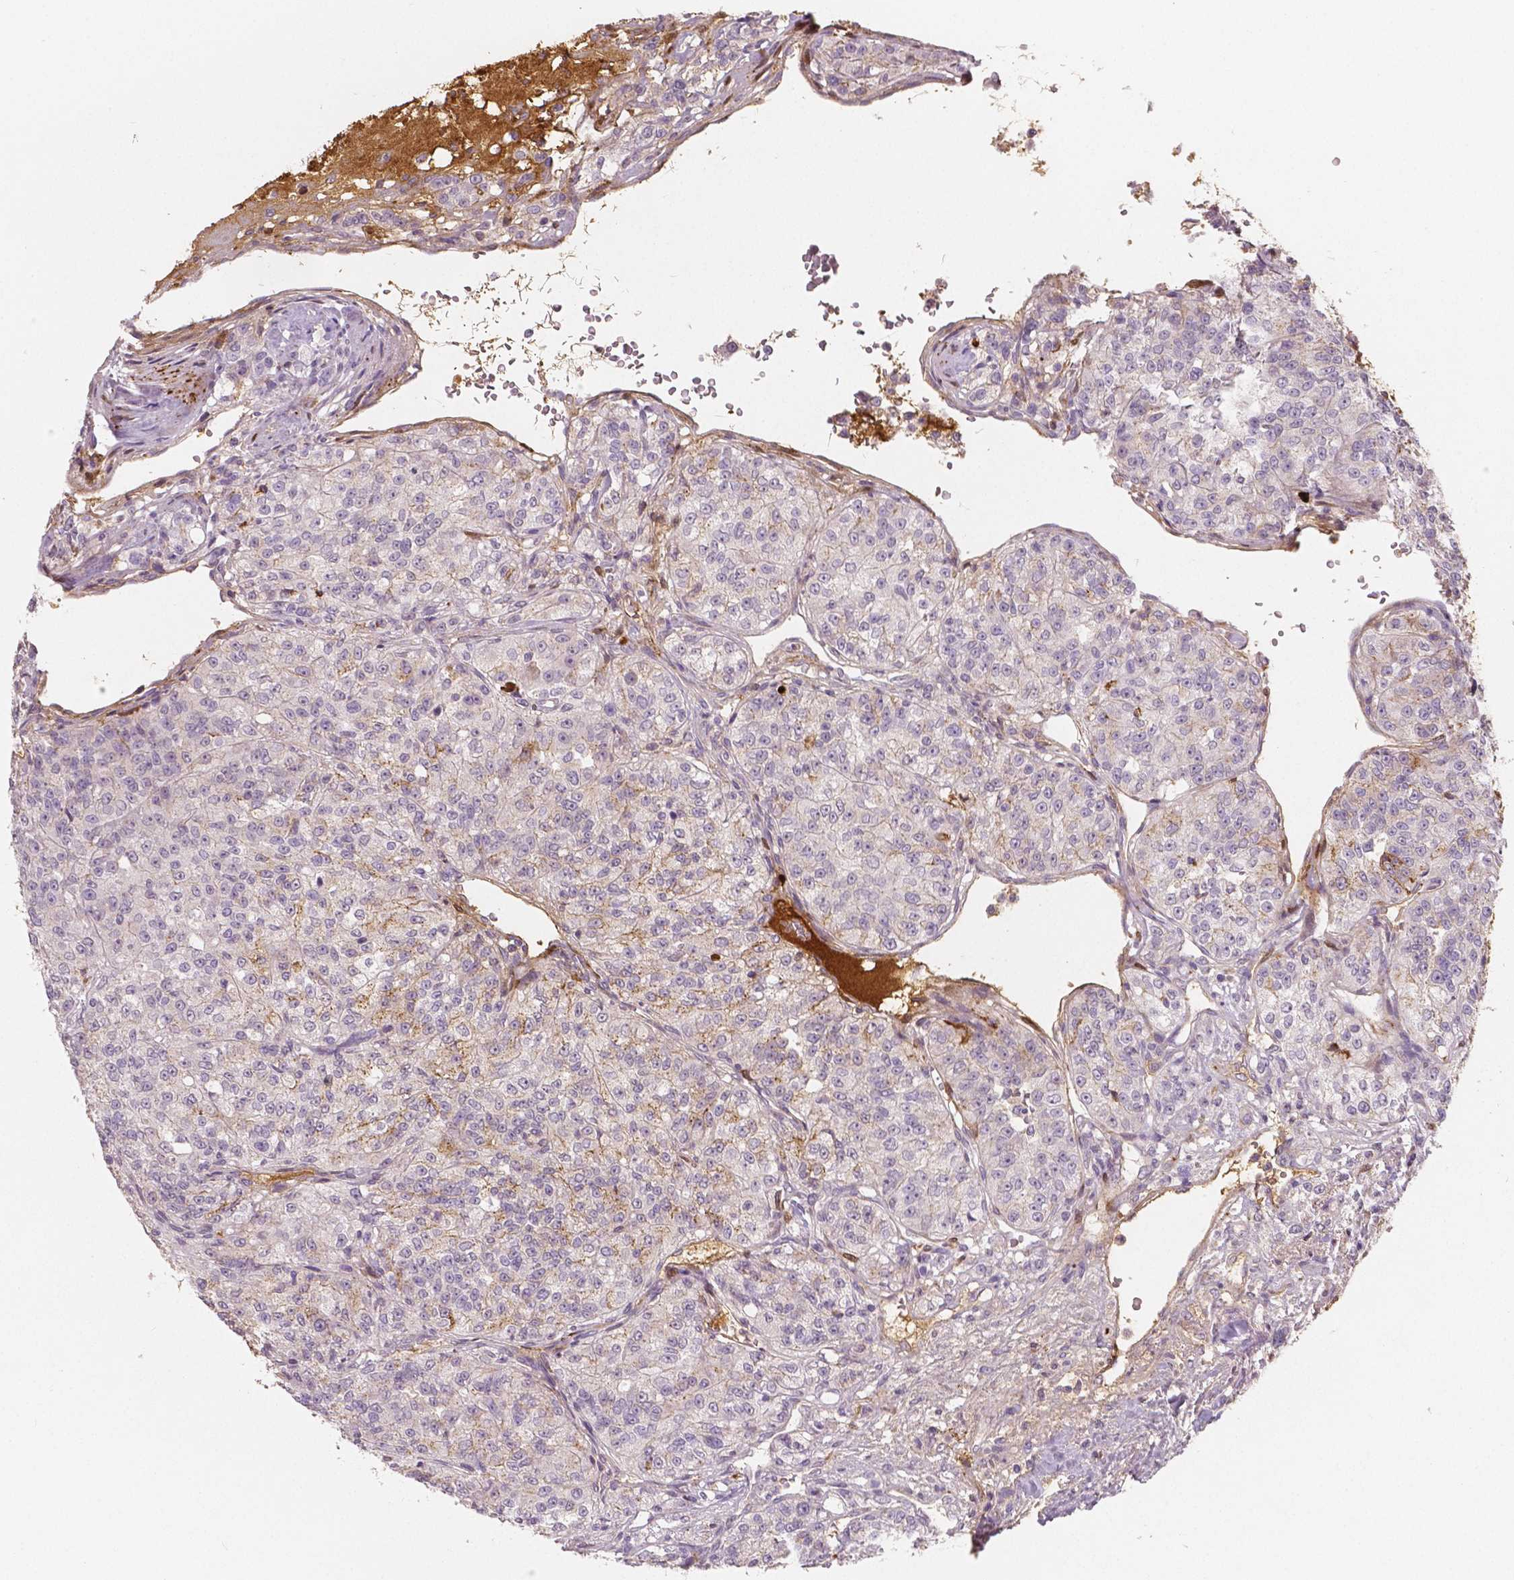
{"staining": {"intensity": "weak", "quantity": "<25%", "location": "cytoplasmic/membranous"}, "tissue": "renal cancer", "cell_type": "Tumor cells", "image_type": "cancer", "snomed": [{"axis": "morphology", "description": "Adenocarcinoma, NOS"}, {"axis": "topography", "description": "Kidney"}], "caption": "Renal cancer was stained to show a protein in brown. There is no significant staining in tumor cells. The staining is performed using DAB brown chromogen with nuclei counter-stained in using hematoxylin.", "gene": "APOA4", "patient": {"sex": "female", "age": 63}}